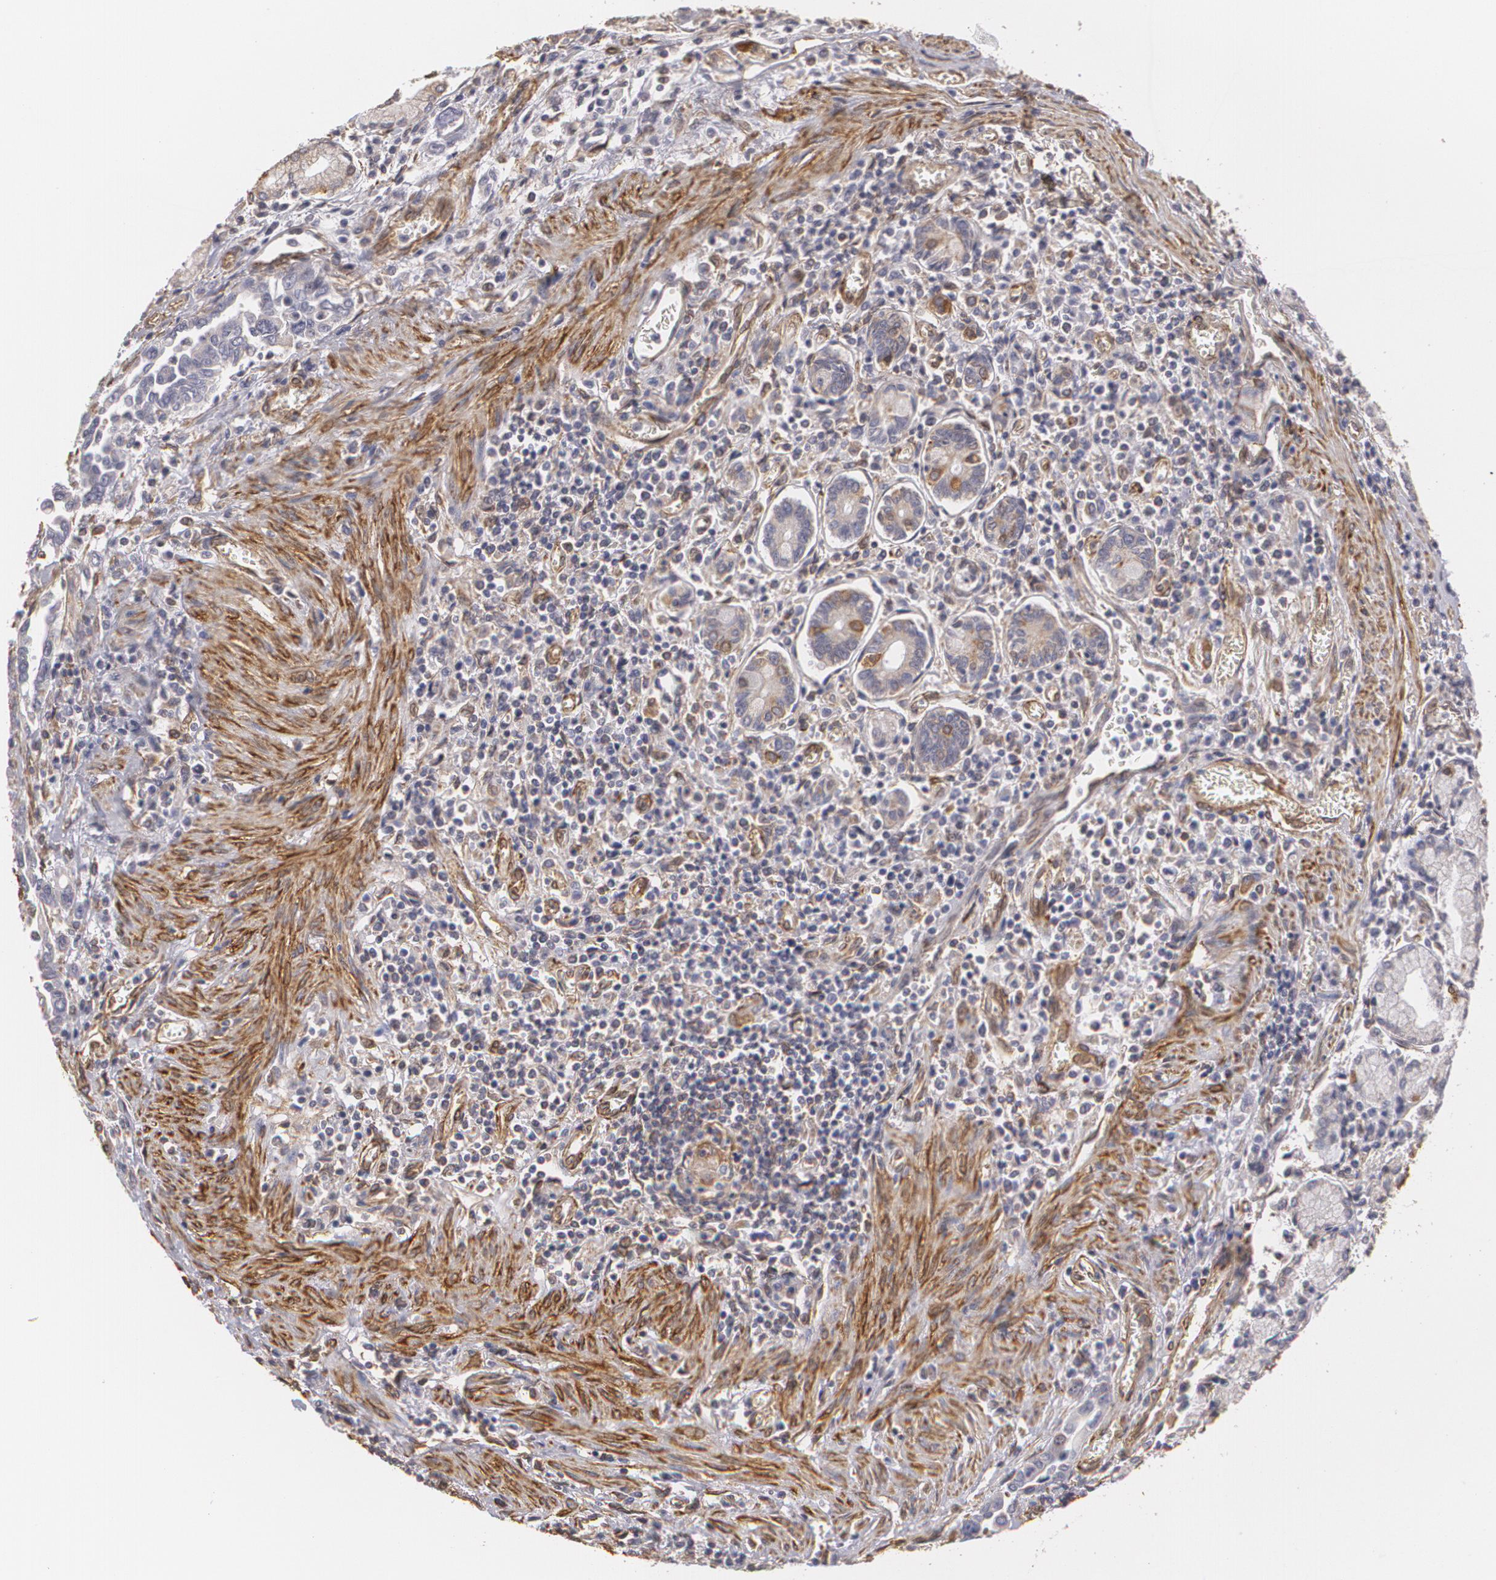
{"staining": {"intensity": "moderate", "quantity": "25%-75%", "location": "cytoplasmic/membranous"}, "tissue": "pancreatic cancer", "cell_type": "Tumor cells", "image_type": "cancer", "snomed": [{"axis": "morphology", "description": "Adenocarcinoma, NOS"}, {"axis": "topography", "description": "Pancreas"}], "caption": "Immunohistochemistry photomicrograph of neoplastic tissue: pancreatic cancer (adenocarcinoma) stained using immunohistochemistry displays medium levels of moderate protein expression localized specifically in the cytoplasmic/membranous of tumor cells, appearing as a cytoplasmic/membranous brown color.", "gene": "CYB5R3", "patient": {"sex": "female", "age": 57}}